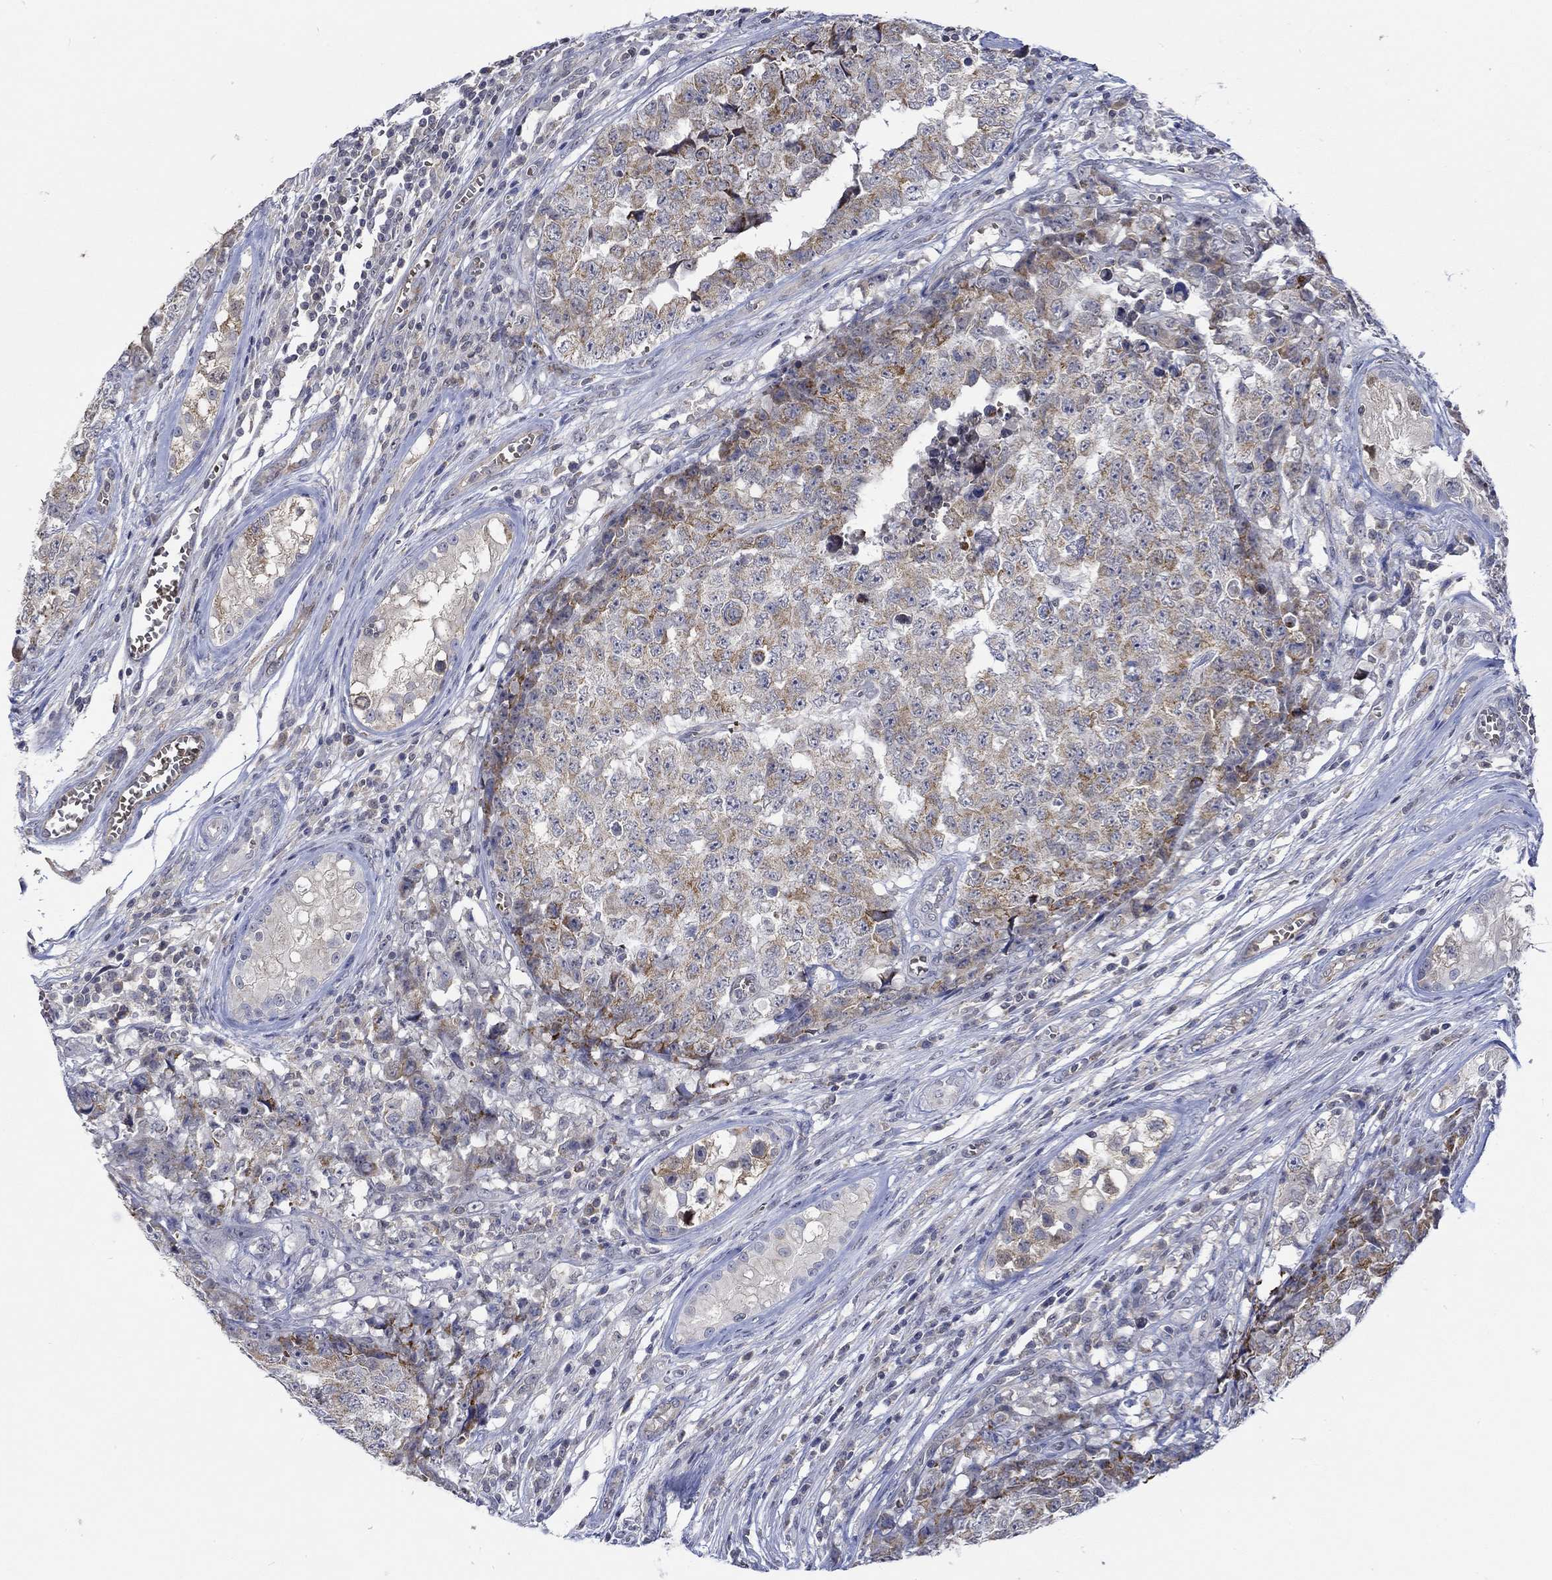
{"staining": {"intensity": "strong", "quantity": "25%-75%", "location": "cytoplasmic/membranous"}, "tissue": "testis cancer", "cell_type": "Tumor cells", "image_type": "cancer", "snomed": [{"axis": "morphology", "description": "Carcinoma, Embryonal, NOS"}, {"axis": "topography", "description": "Testis"}], "caption": "Strong cytoplasmic/membranous protein positivity is identified in about 25%-75% of tumor cells in testis embryonal carcinoma.", "gene": "WASF1", "patient": {"sex": "male", "age": 23}}